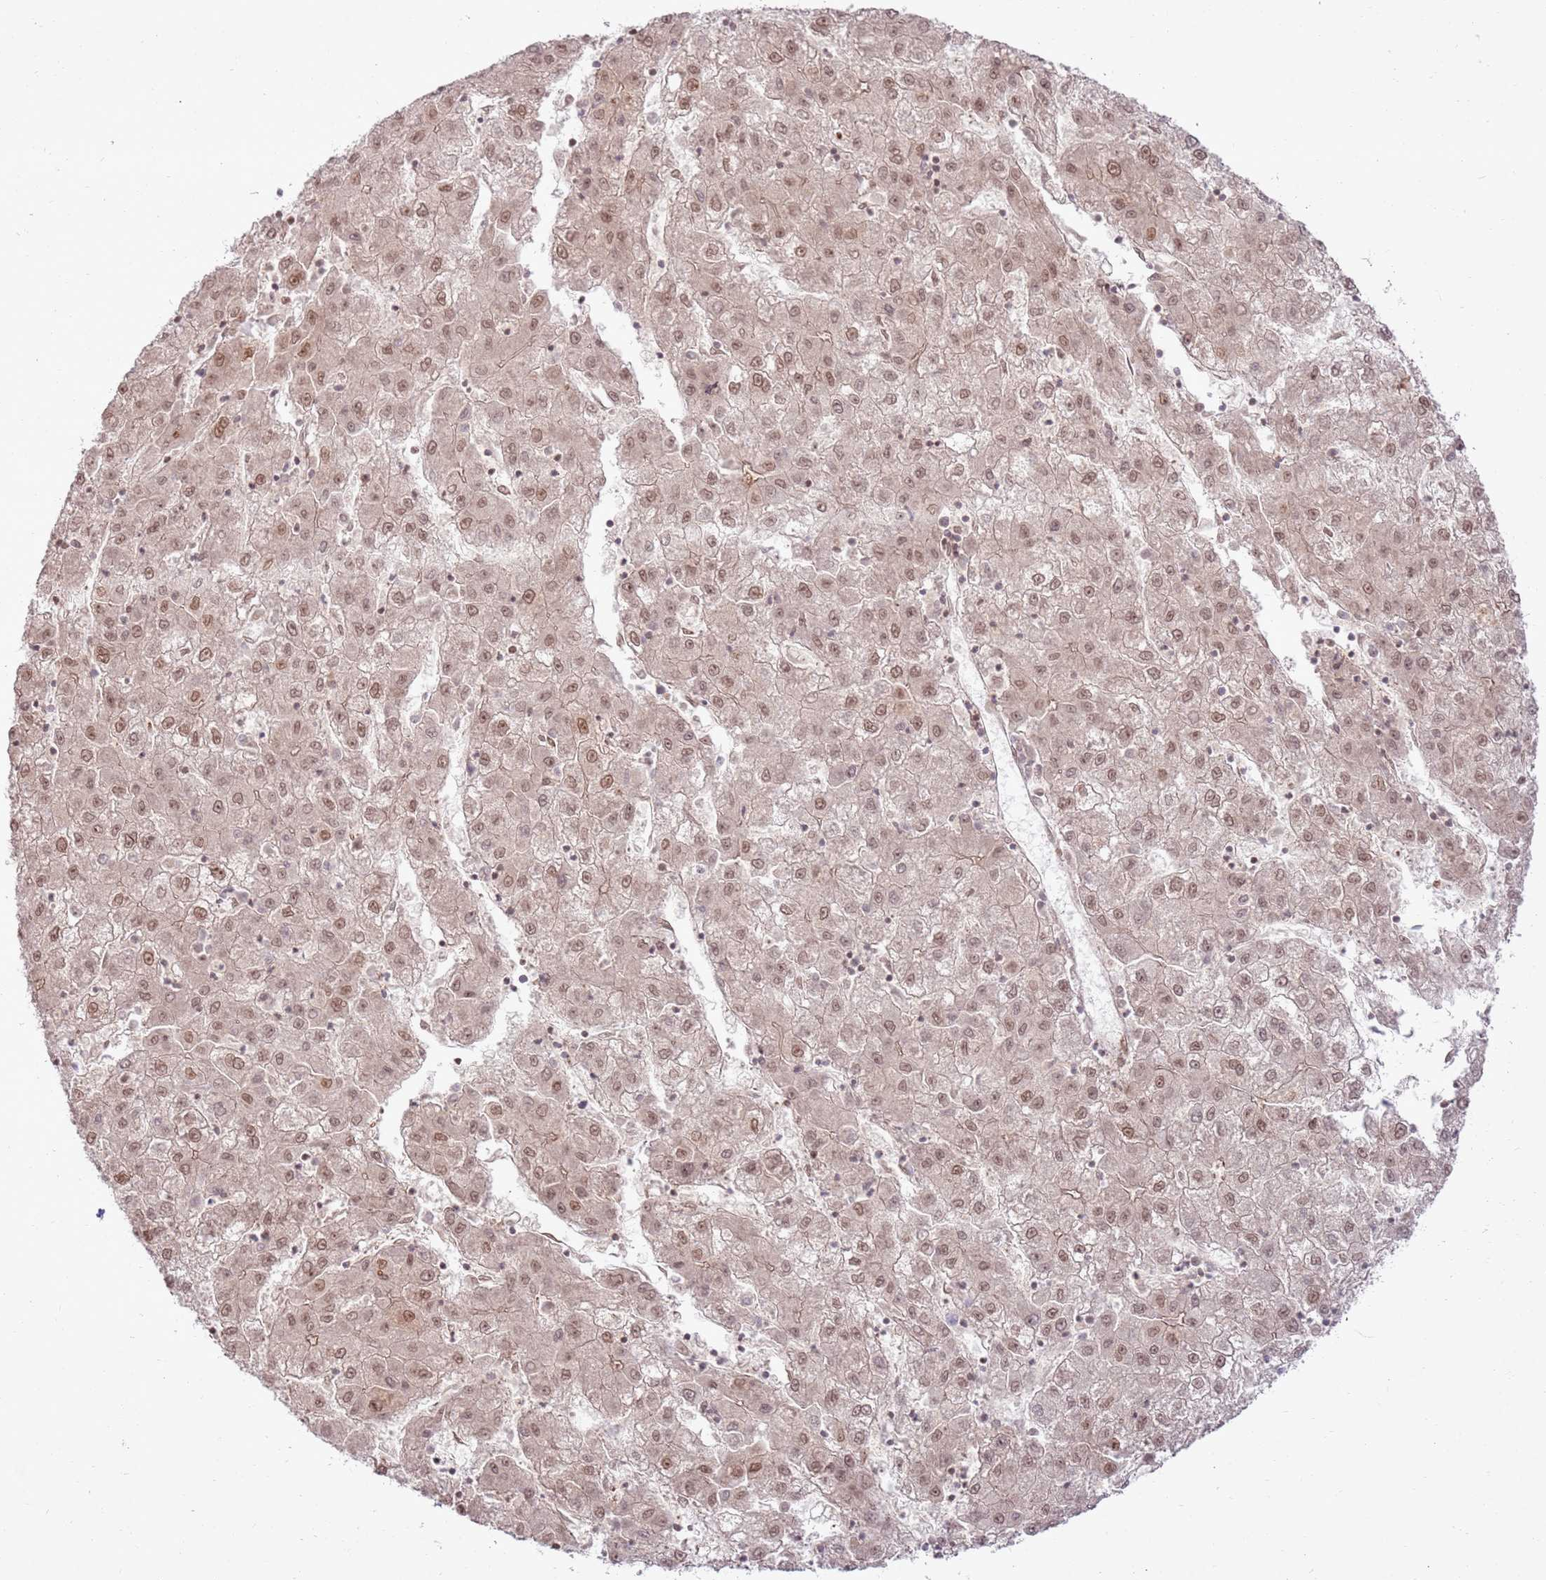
{"staining": {"intensity": "moderate", "quantity": ">75%", "location": "cytoplasmic/membranous,nuclear"}, "tissue": "liver cancer", "cell_type": "Tumor cells", "image_type": "cancer", "snomed": [{"axis": "morphology", "description": "Carcinoma, Hepatocellular, NOS"}, {"axis": "topography", "description": "Liver"}], "caption": "A brown stain labels moderate cytoplasmic/membranous and nuclear positivity of a protein in human liver cancer tumor cells.", "gene": "KLHL36", "patient": {"sex": "male", "age": 72}}